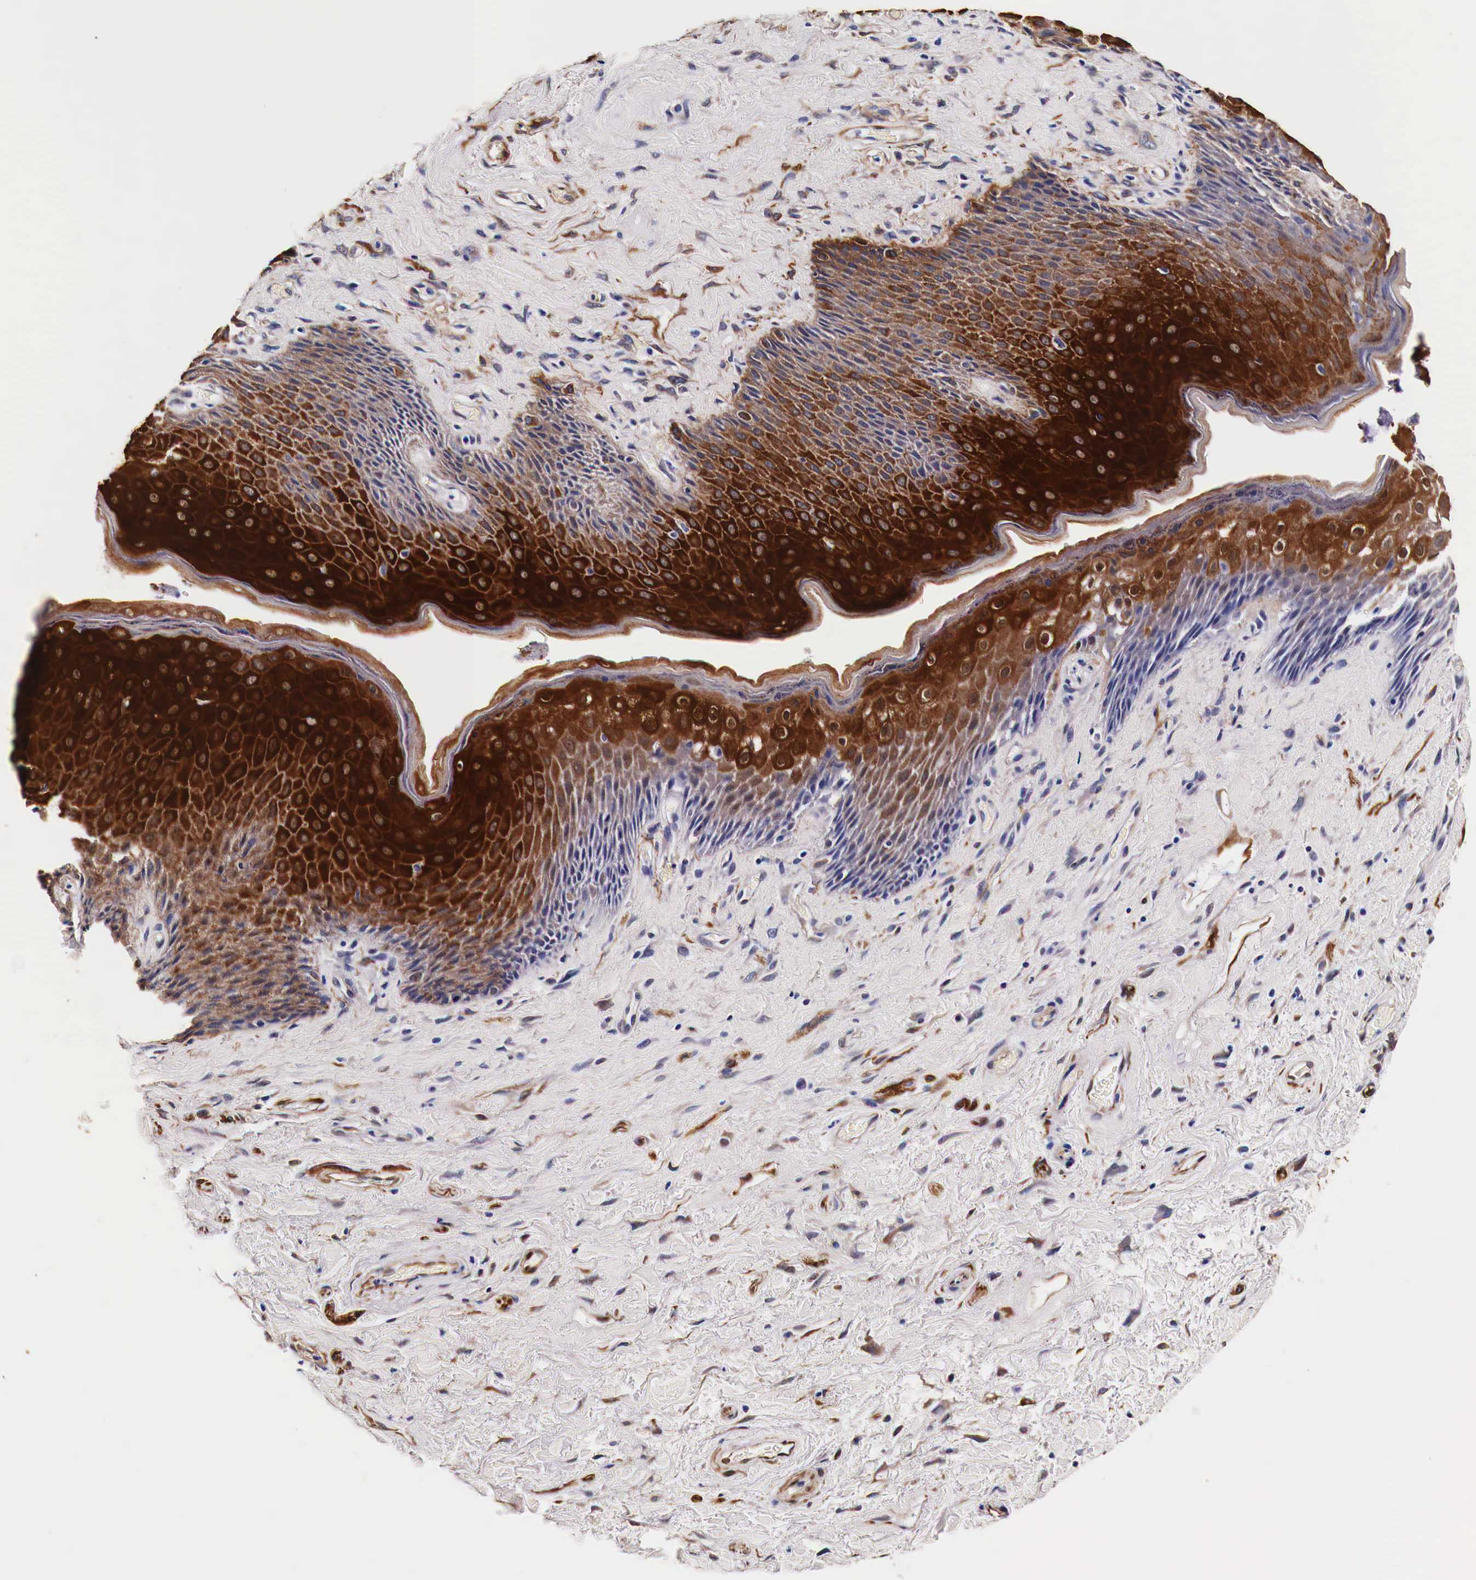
{"staining": {"intensity": "strong", "quantity": ">75%", "location": "cytoplasmic/membranous"}, "tissue": "skin", "cell_type": "Epidermal cells", "image_type": "normal", "snomed": [{"axis": "morphology", "description": "Normal tissue, NOS"}, {"axis": "topography", "description": "Anal"}], "caption": "This micrograph shows benign skin stained with IHC to label a protein in brown. The cytoplasmic/membranous of epidermal cells show strong positivity for the protein. Nuclei are counter-stained blue.", "gene": "HSPB1", "patient": {"sex": "male", "age": 78}}